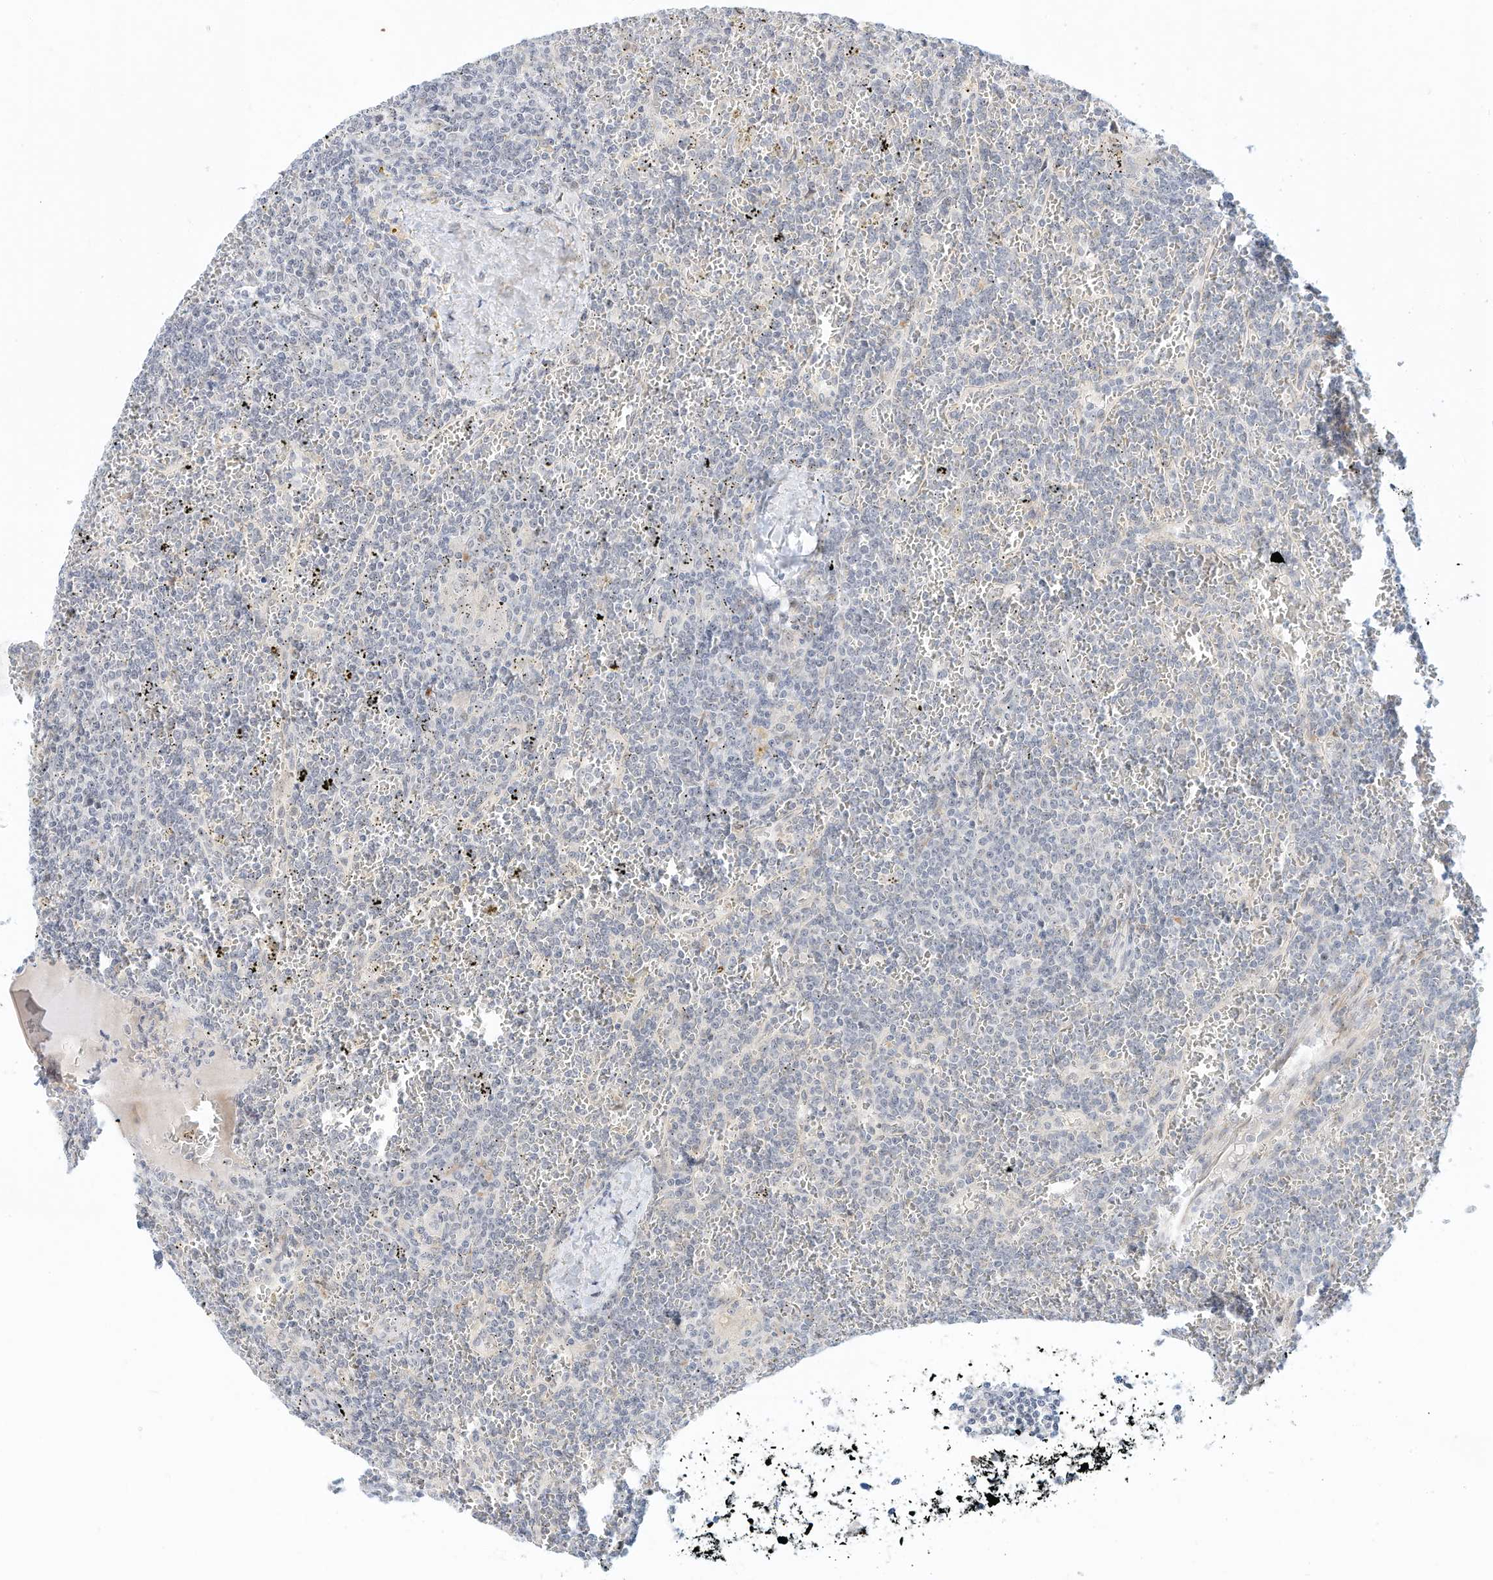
{"staining": {"intensity": "negative", "quantity": "none", "location": "none"}, "tissue": "lymphoma", "cell_type": "Tumor cells", "image_type": "cancer", "snomed": [{"axis": "morphology", "description": "Malignant lymphoma, non-Hodgkin's type, Low grade"}, {"axis": "topography", "description": "Spleen"}], "caption": "DAB immunohistochemical staining of human low-grade malignant lymphoma, non-Hodgkin's type displays no significant staining in tumor cells.", "gene": "PAK6", "patient": {"sex": "female", "age": 19}}